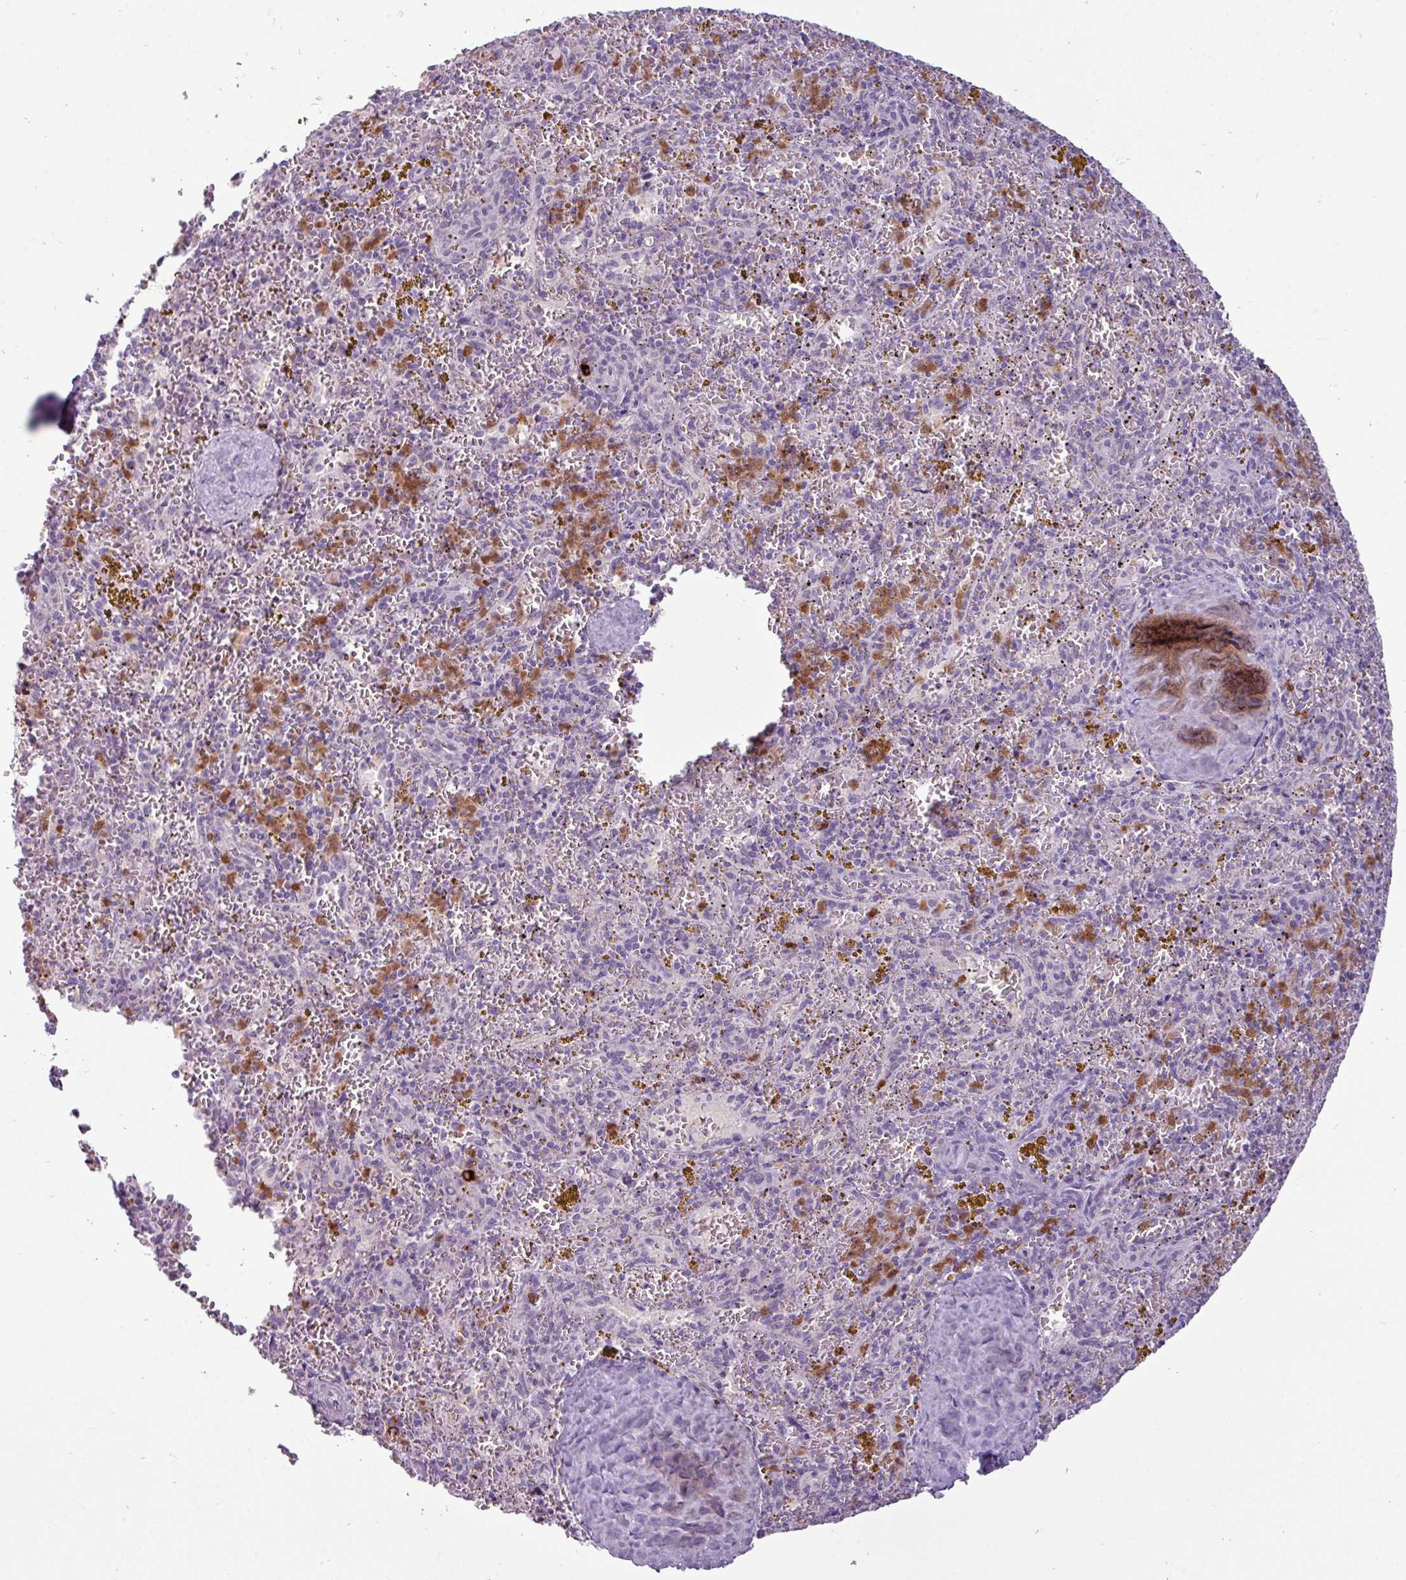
{"staining": {"intensity": "negative", "quantity": "none", "location": "none"}, "tissue": "spleen", "cell_type": "Cells in red pulp", "image_type": "normal", "snomed": [{"axis": "morphology", "description": "Normal tissue, NOS"}, {"axis": "topography", "description": "Spleen"}], "caption": "Immunohistochemical staining of unremarkable human spleen displays no significant expression in cells in red pulp.", "gene": "TRIM39", "patient": {"sex": "male", "age": 57}}